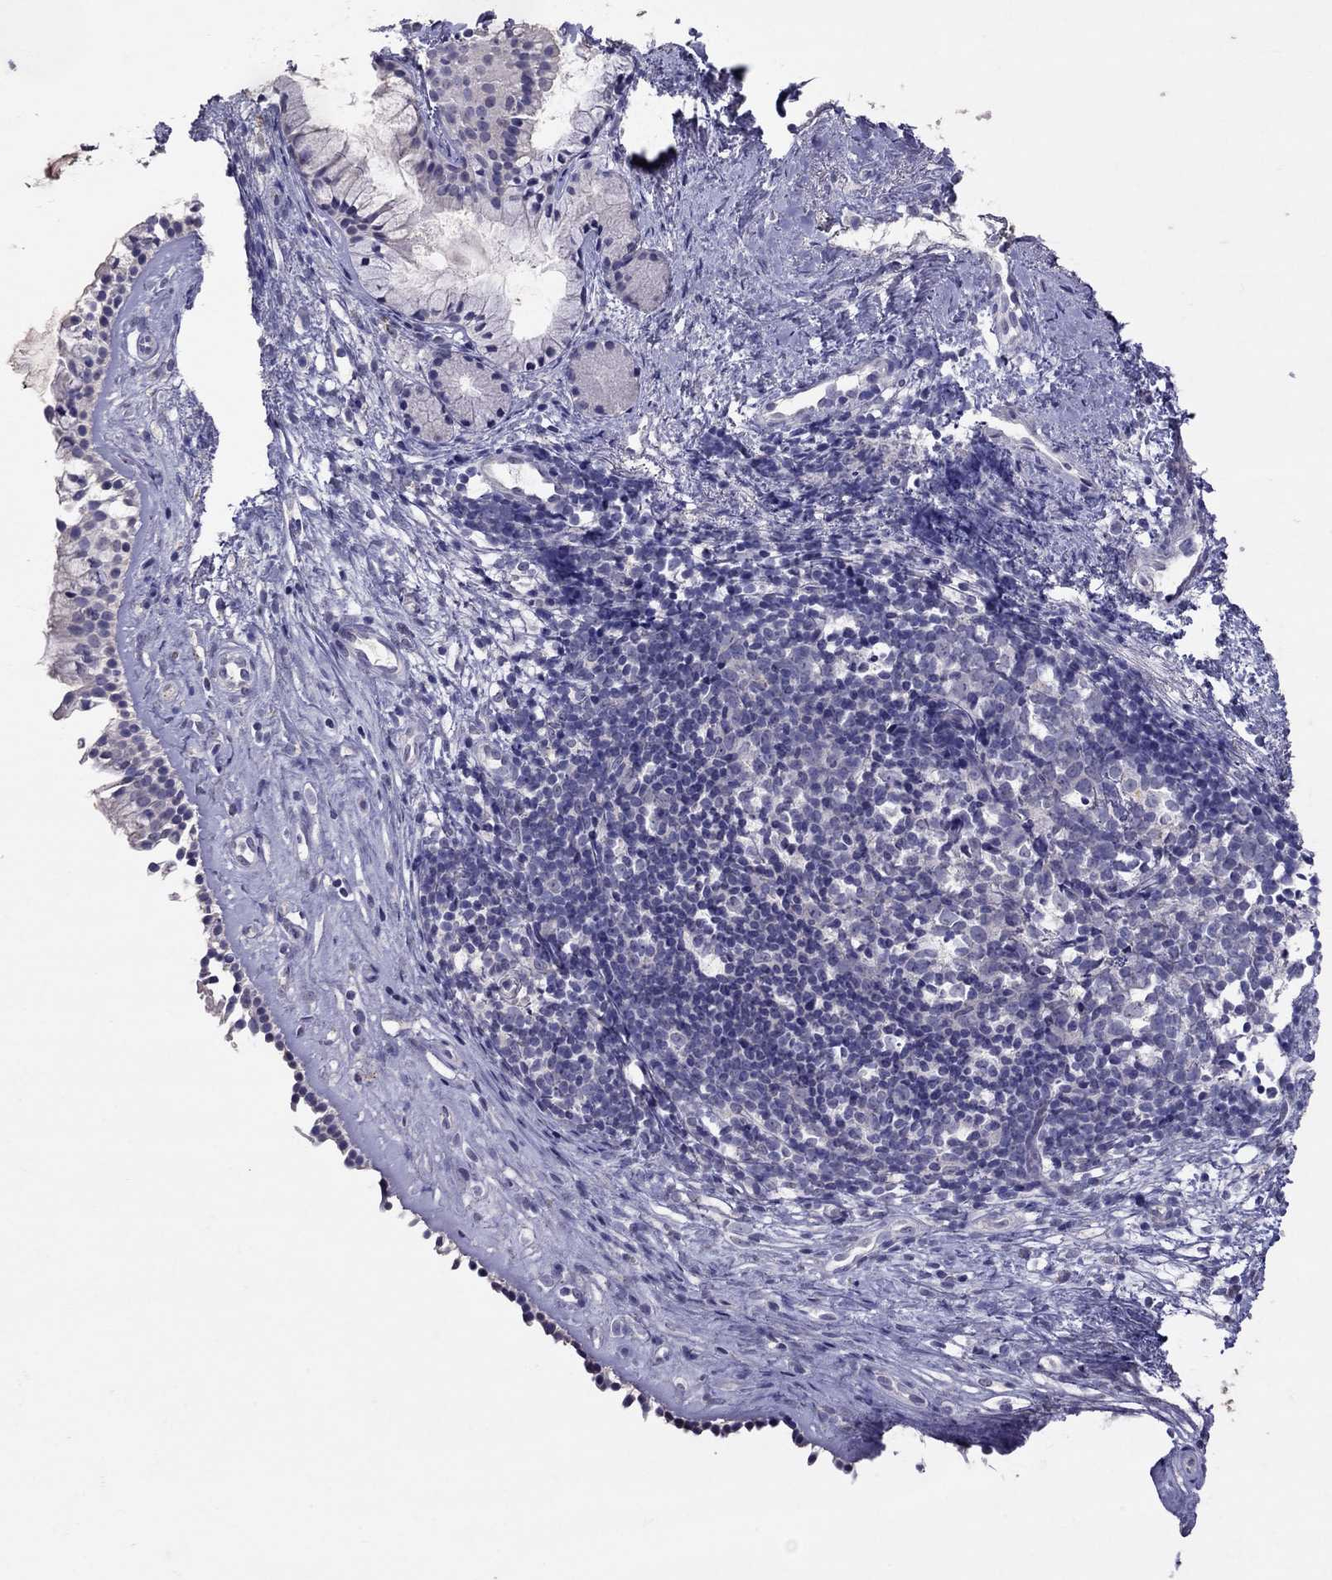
{"staining": {"intensity": "negative", "quantity": "none", "location": "none"}, "tissue": "nasopharynx", "cell_type": "Respiratory epithelial cells", "image_type": "normal", "snomed": [{"axis": "morphology", "description": "Normal tissue, NOS"}, {"axis": "topography", "description": "Nasopharynx"}], "caption": "This is an immunohistochemistry micrograph of benign human nasopharynx. There is no staining in respiratory epithelial cells.", "gene": "FST", "patient": {"sex": "female", "age": 52}}